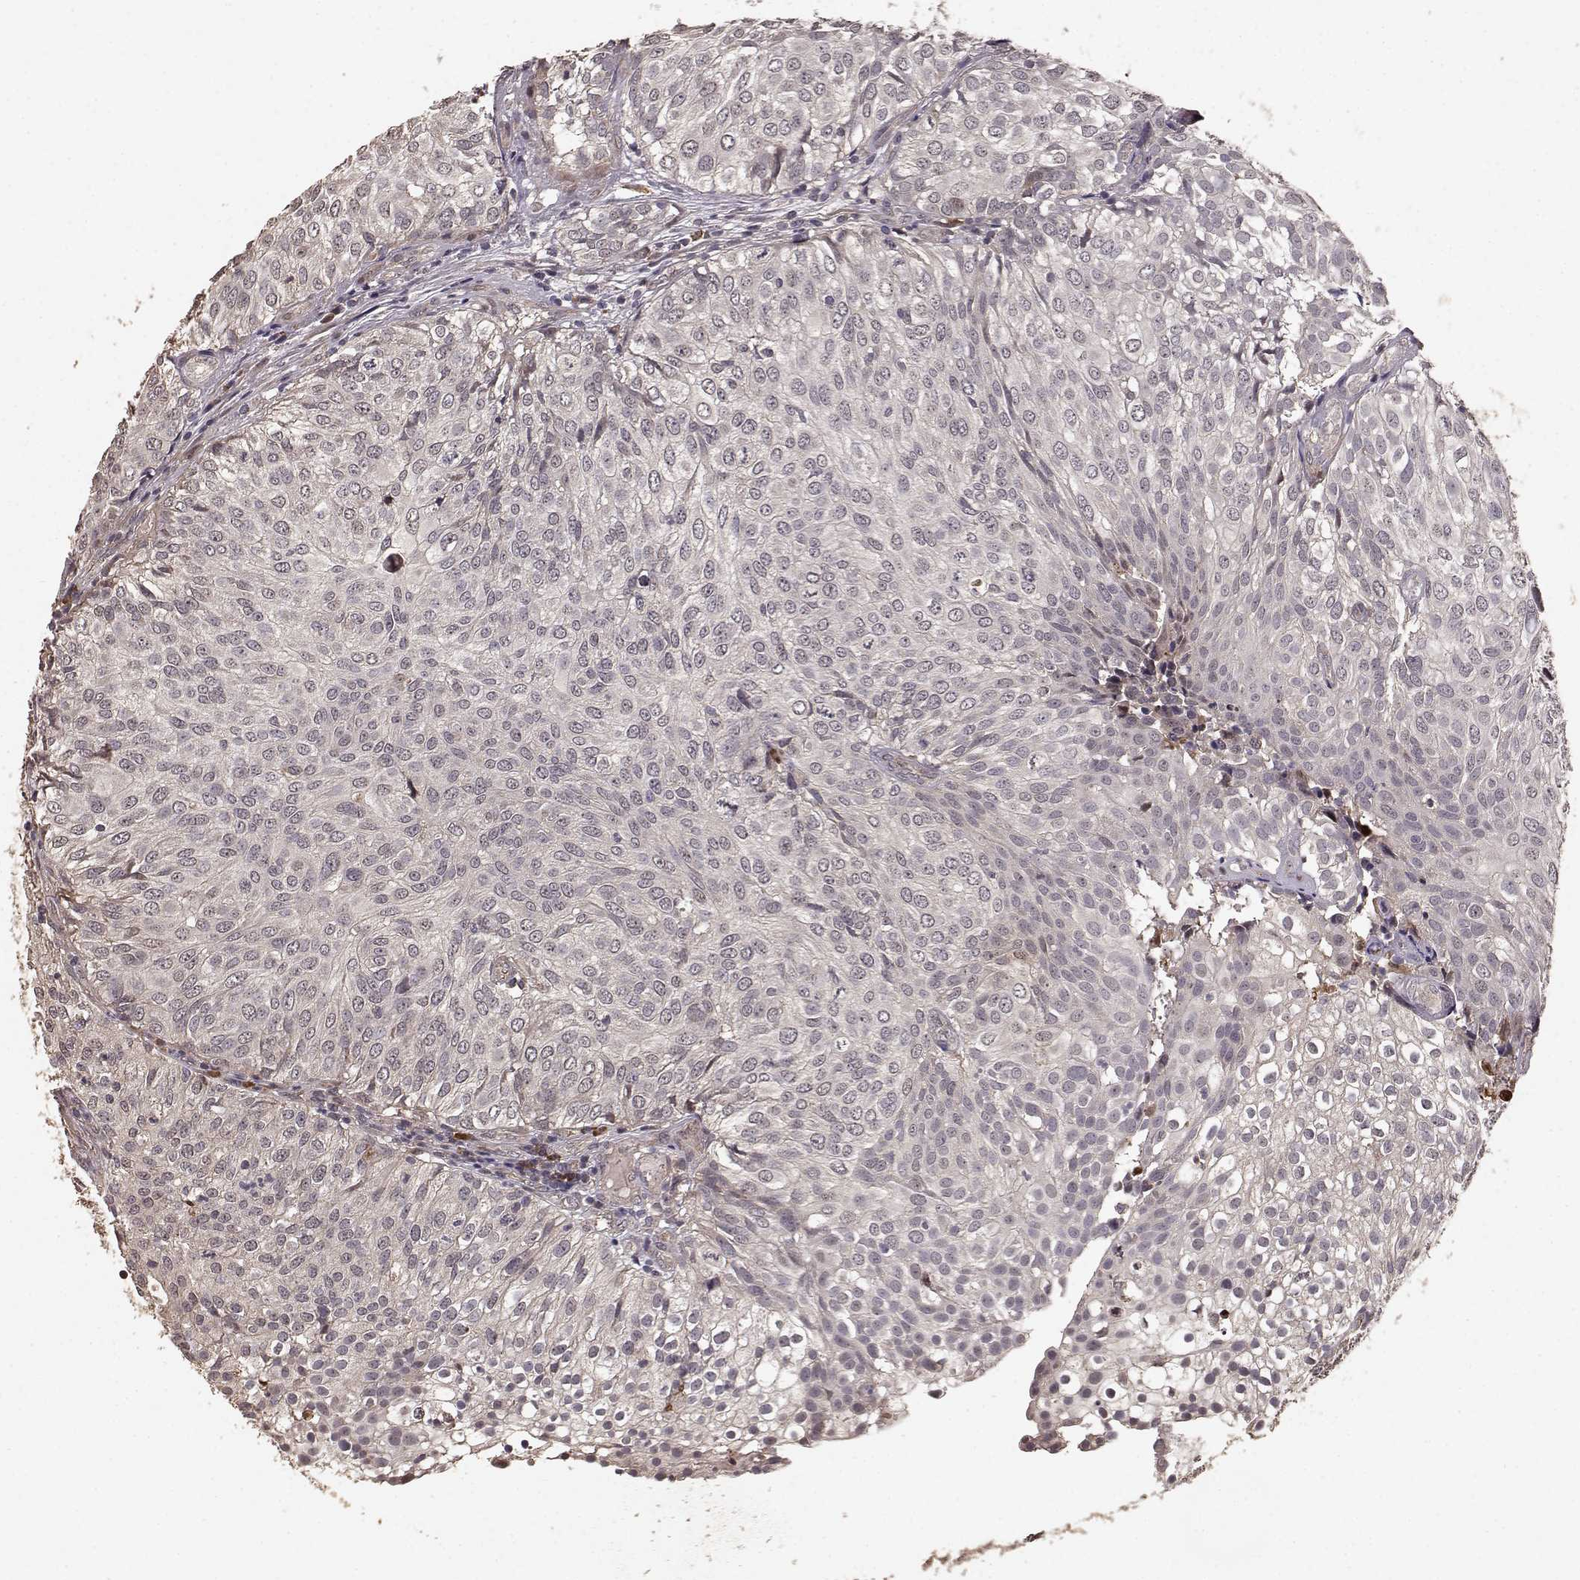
{"staining": {"intensity": "weak", "quantity": ">75%", "location": "cytoplasmic/membranous"}, "tissue": "urothelial cancer", "cell_type": "Tumor cells", "image_type": "cancer", "snomed": [{"axis": "morphology", "description": "Urothelial carcinoma, High grade"}, {"axis": "topography", "description": "Urinary bladder"}], "caption": "Protein staining of high-grade urothelial carcinoma tissue reveals weak cytoplasmic/membranous positivity in approximately >75% of tumor cells.", "gene": "USP15", "patient": {"sex": "female", "age": 79}}